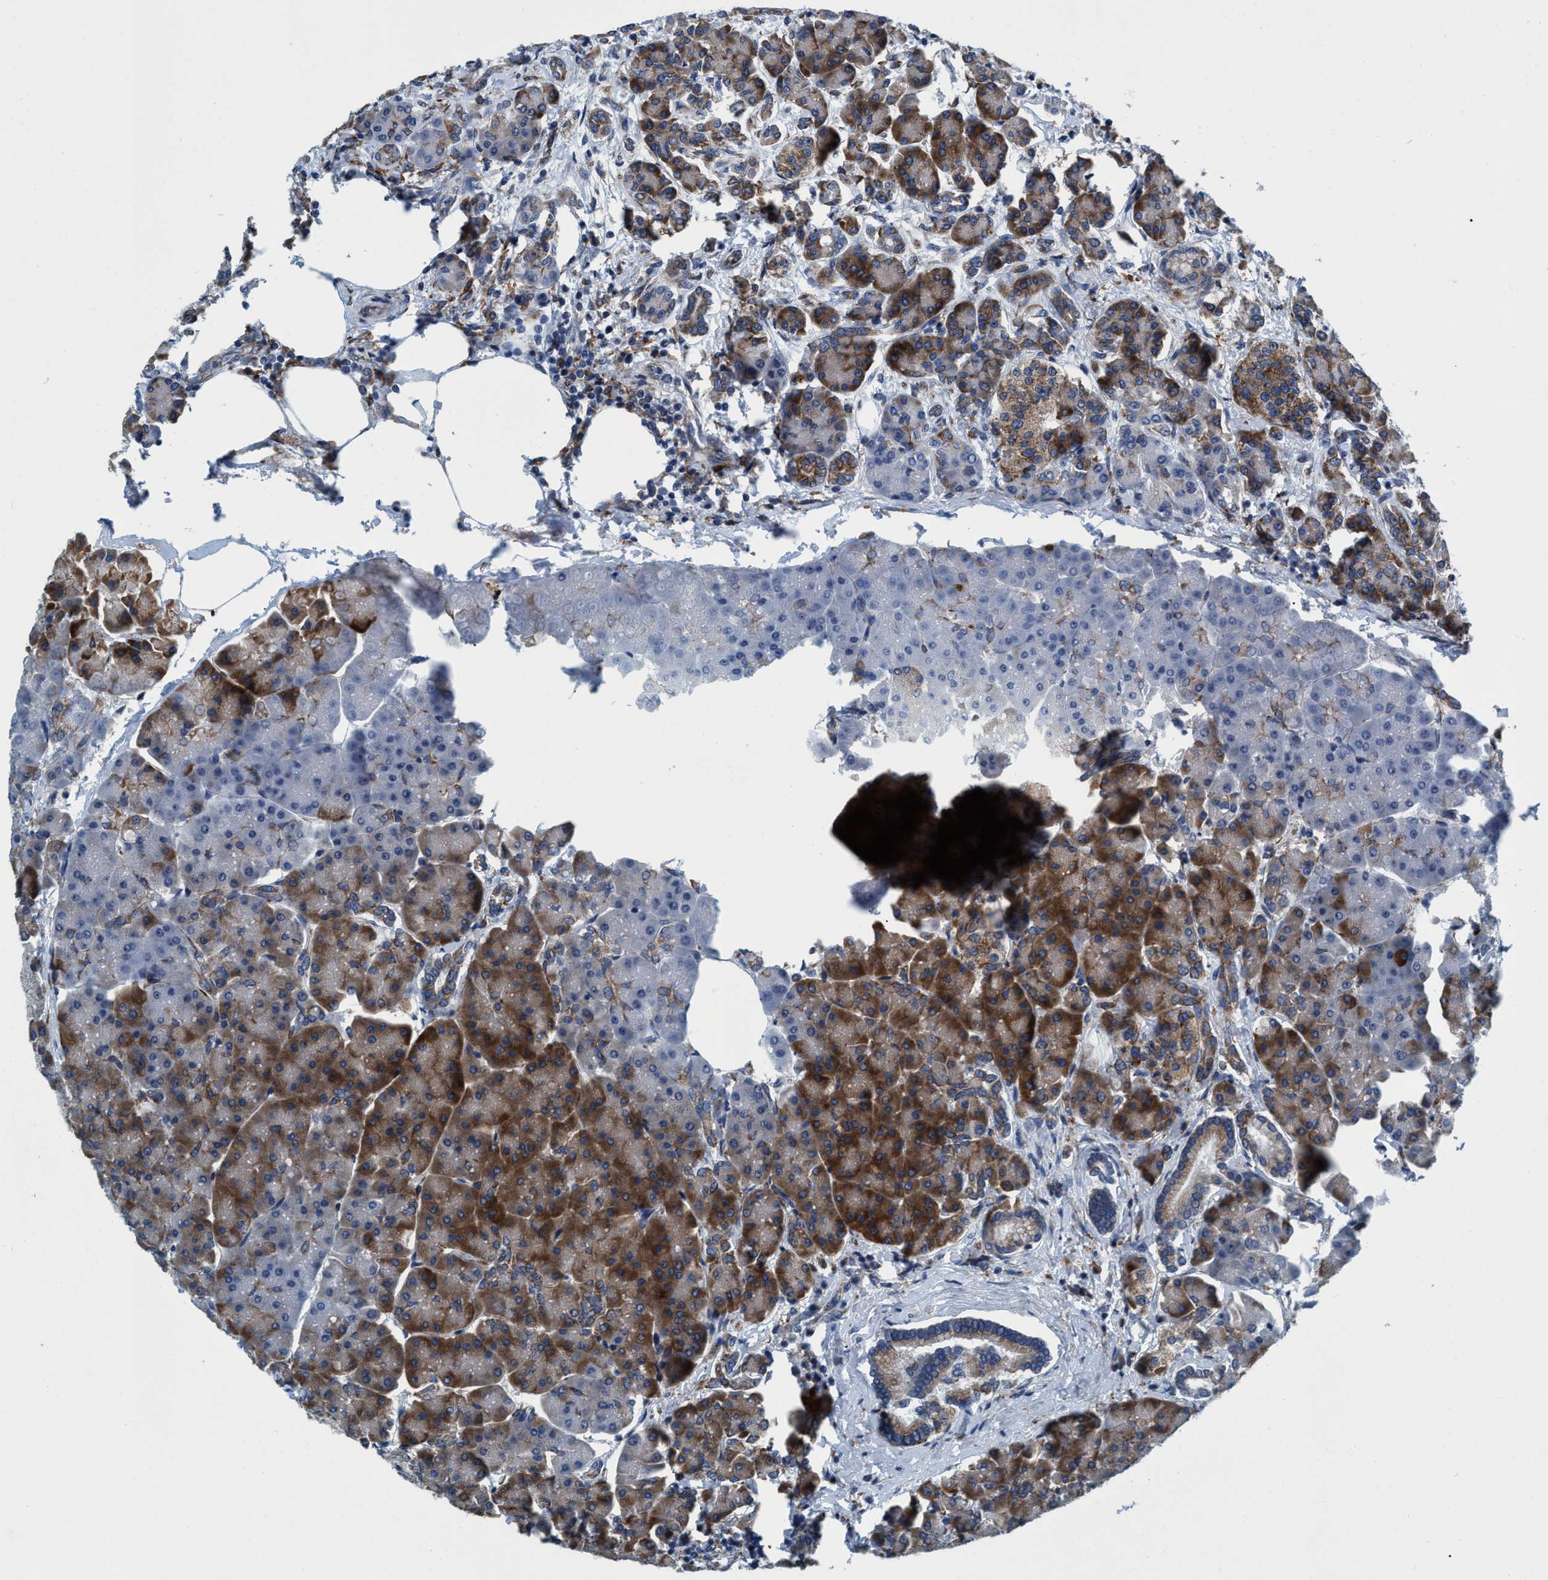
{"staining": {"intensity": "strong", "quantity": "25%-75%", "location": "cytoplasmic/membranous"}, "tissue": "pancreas", "cell_type": "Exocrine glandular cells", "image_type": "normal", "snomed": [{"axis": "morphology", "description": "Normal tissue, NOS"}, {"axis": "topography", "description": "Pancreas"}], "caption": "IHC (DAB) staining of unremarkable pancreas shows strong cytoplasmic/membranous protein expression in approximately 25%-75% of exocrine glandular cells.", "gene": "ARMC9", "patient": {"sex": "female", "age": 70}}